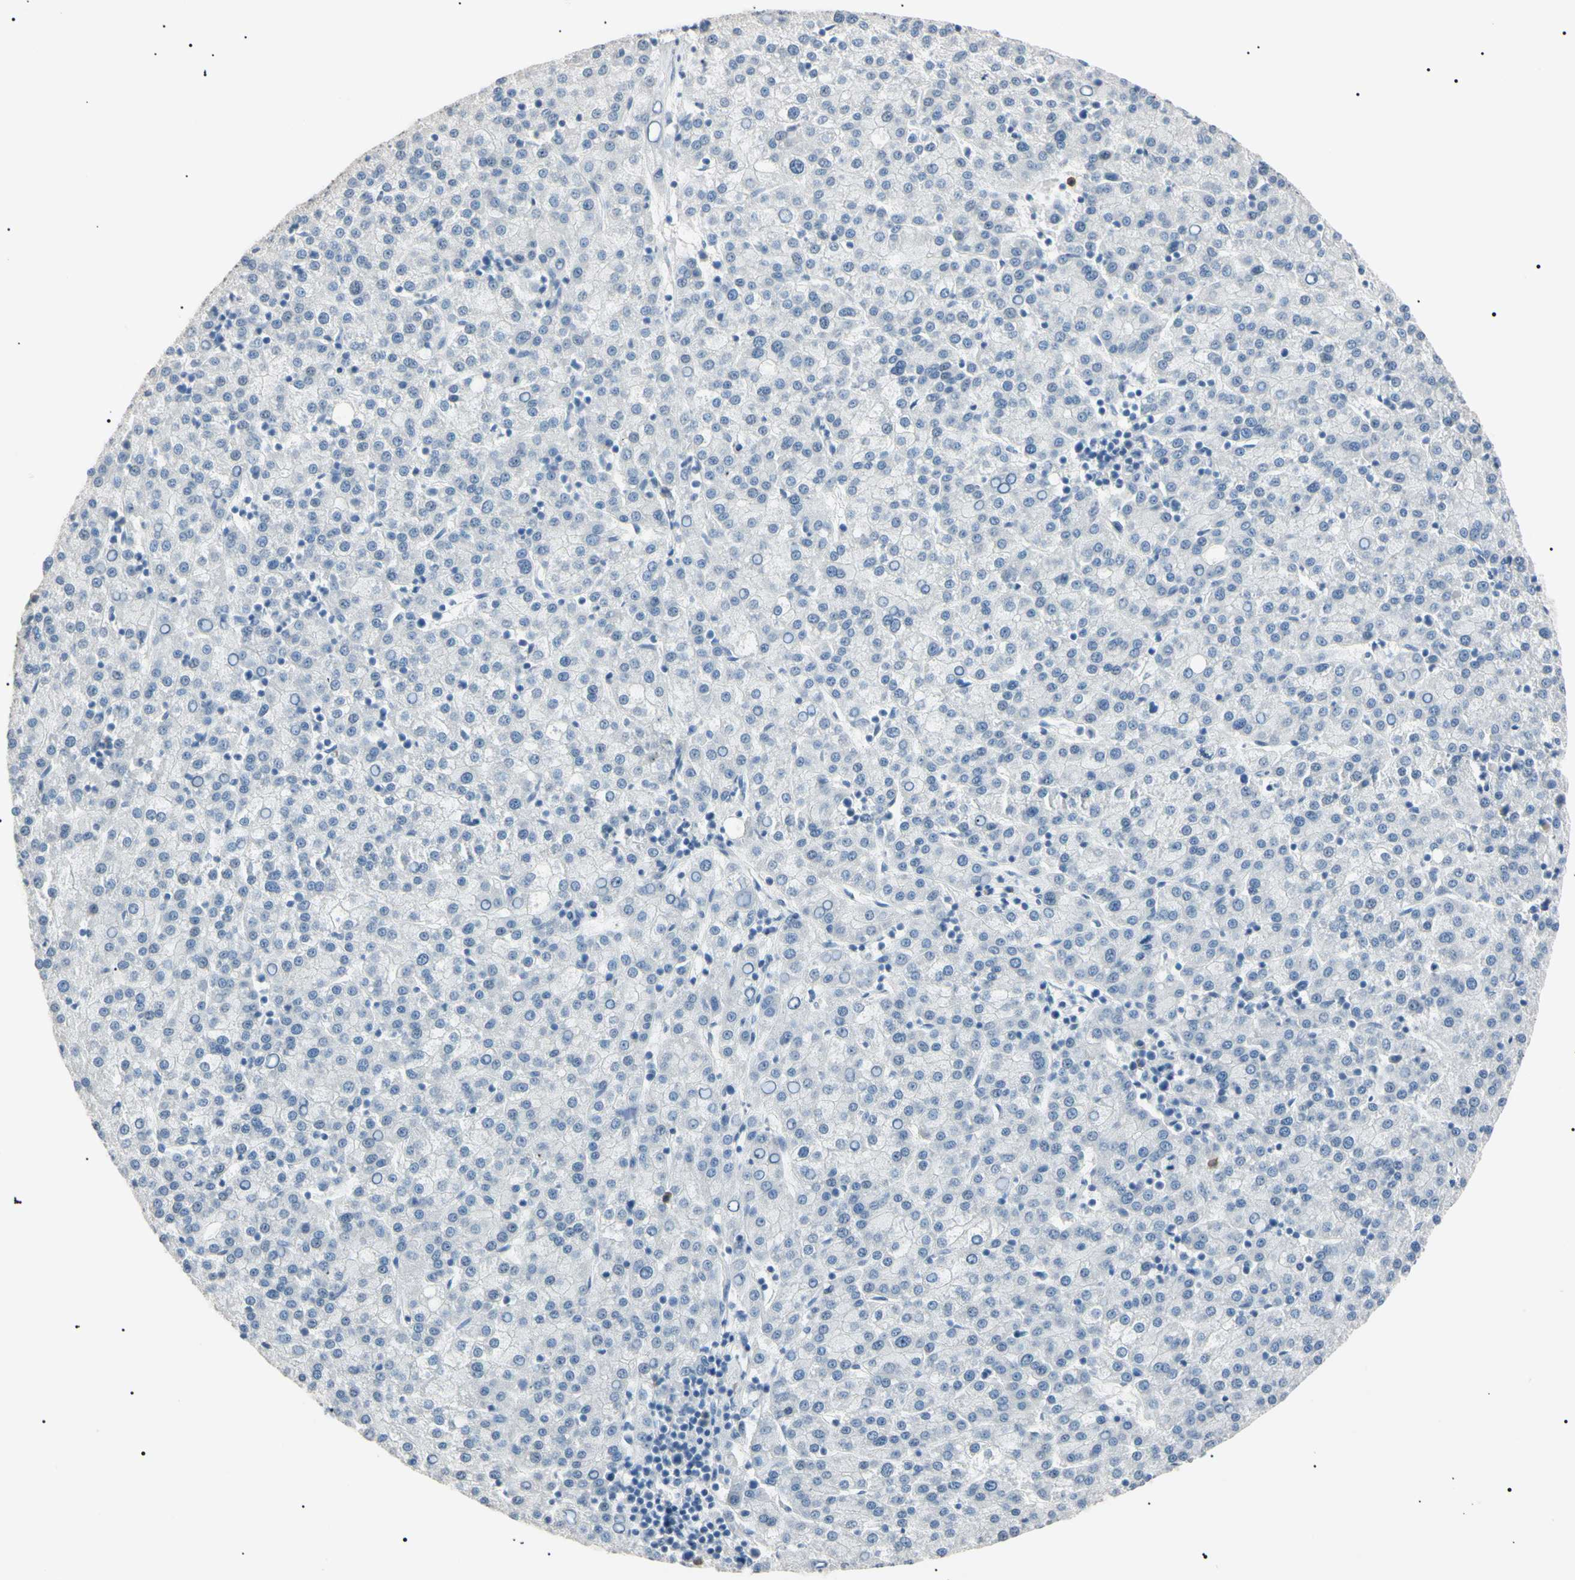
{"staining": {"intensity": "negative", "quantity": "none", "location": "none"}, "tissue": "liver cancer", "cell_type": "Tumor cells", "image_type": "cancer", "snomed": [{"axis": "morphology", "description": "Carcinoma, Hepatocellular, NOS"}, {"axis": "topography", "description": "Liver"}], "caption": "DAB immunohistochemical staining of human liver hepatocellular carcinoma displays no significant expression in tumor cells.", "gene": "CGB3", "patient": {"sex": "female", "age": 58}}